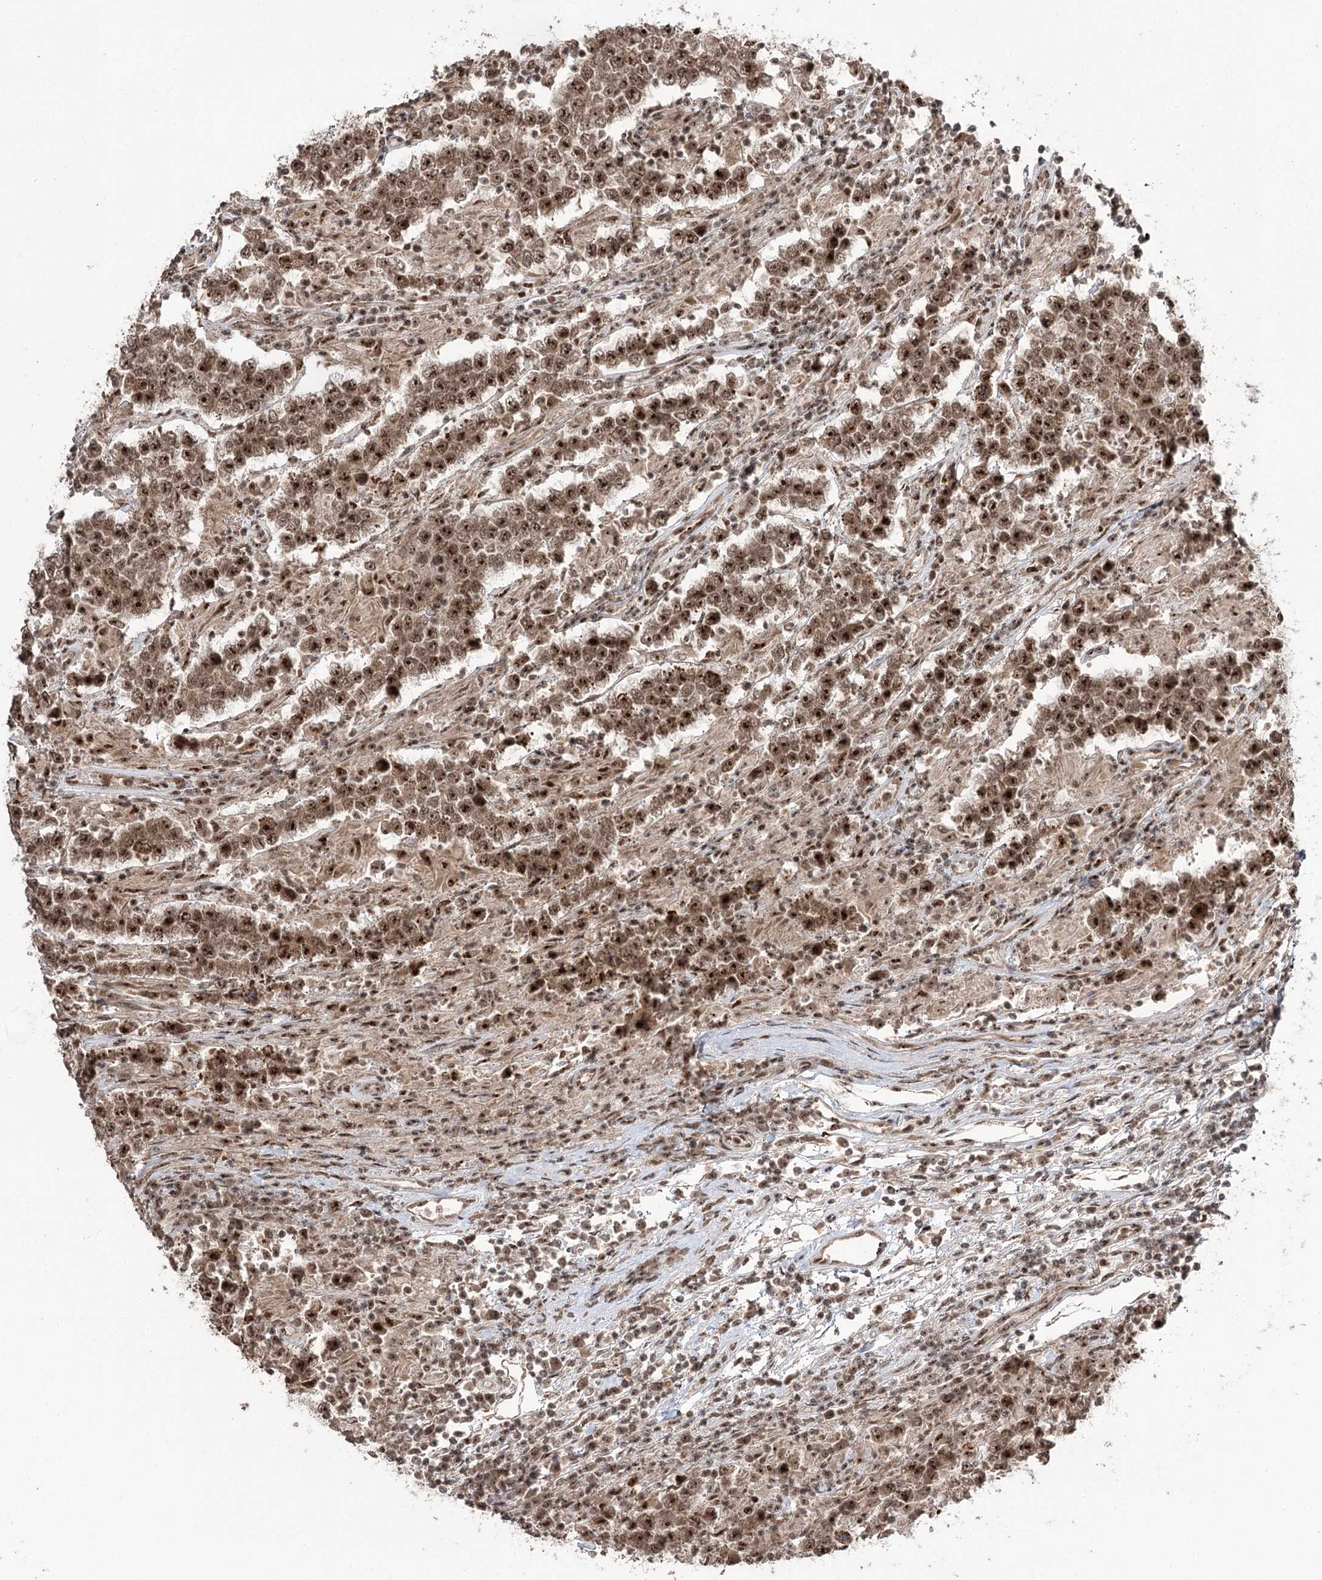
{"staining": {"intensity": "strong", "quantity": ">75%", "location": "nuclear"}, "tissue": "testis cancer", "cell_type": "Tumor cells", "image_type": "cancer", "snomed": [{"axis": "morphology", "description": "Normal tissue, NOS"}, {"axis": "morphology", "description": "Urothelial carcinoma, High grade"}, {"axis": "morphology", "description": "Seminoma, NOS"}, {"axis": "morphology", "description": "Carcinoma, Embryonal, NOS"}, {"axis": "topography", "description": "Urinary bladder"}, {"axis": "topography", "description": "Testis"}], "caption": "High-power microscopy captured an immunohistochemistry (IHC) image of testis cancer (high-grade urothelial carcinoma), revealing strong nuclear staining in about >75% of tumor cells.", "gene": "ERCC3", "patient": {"sex": "male", "age": 41}}